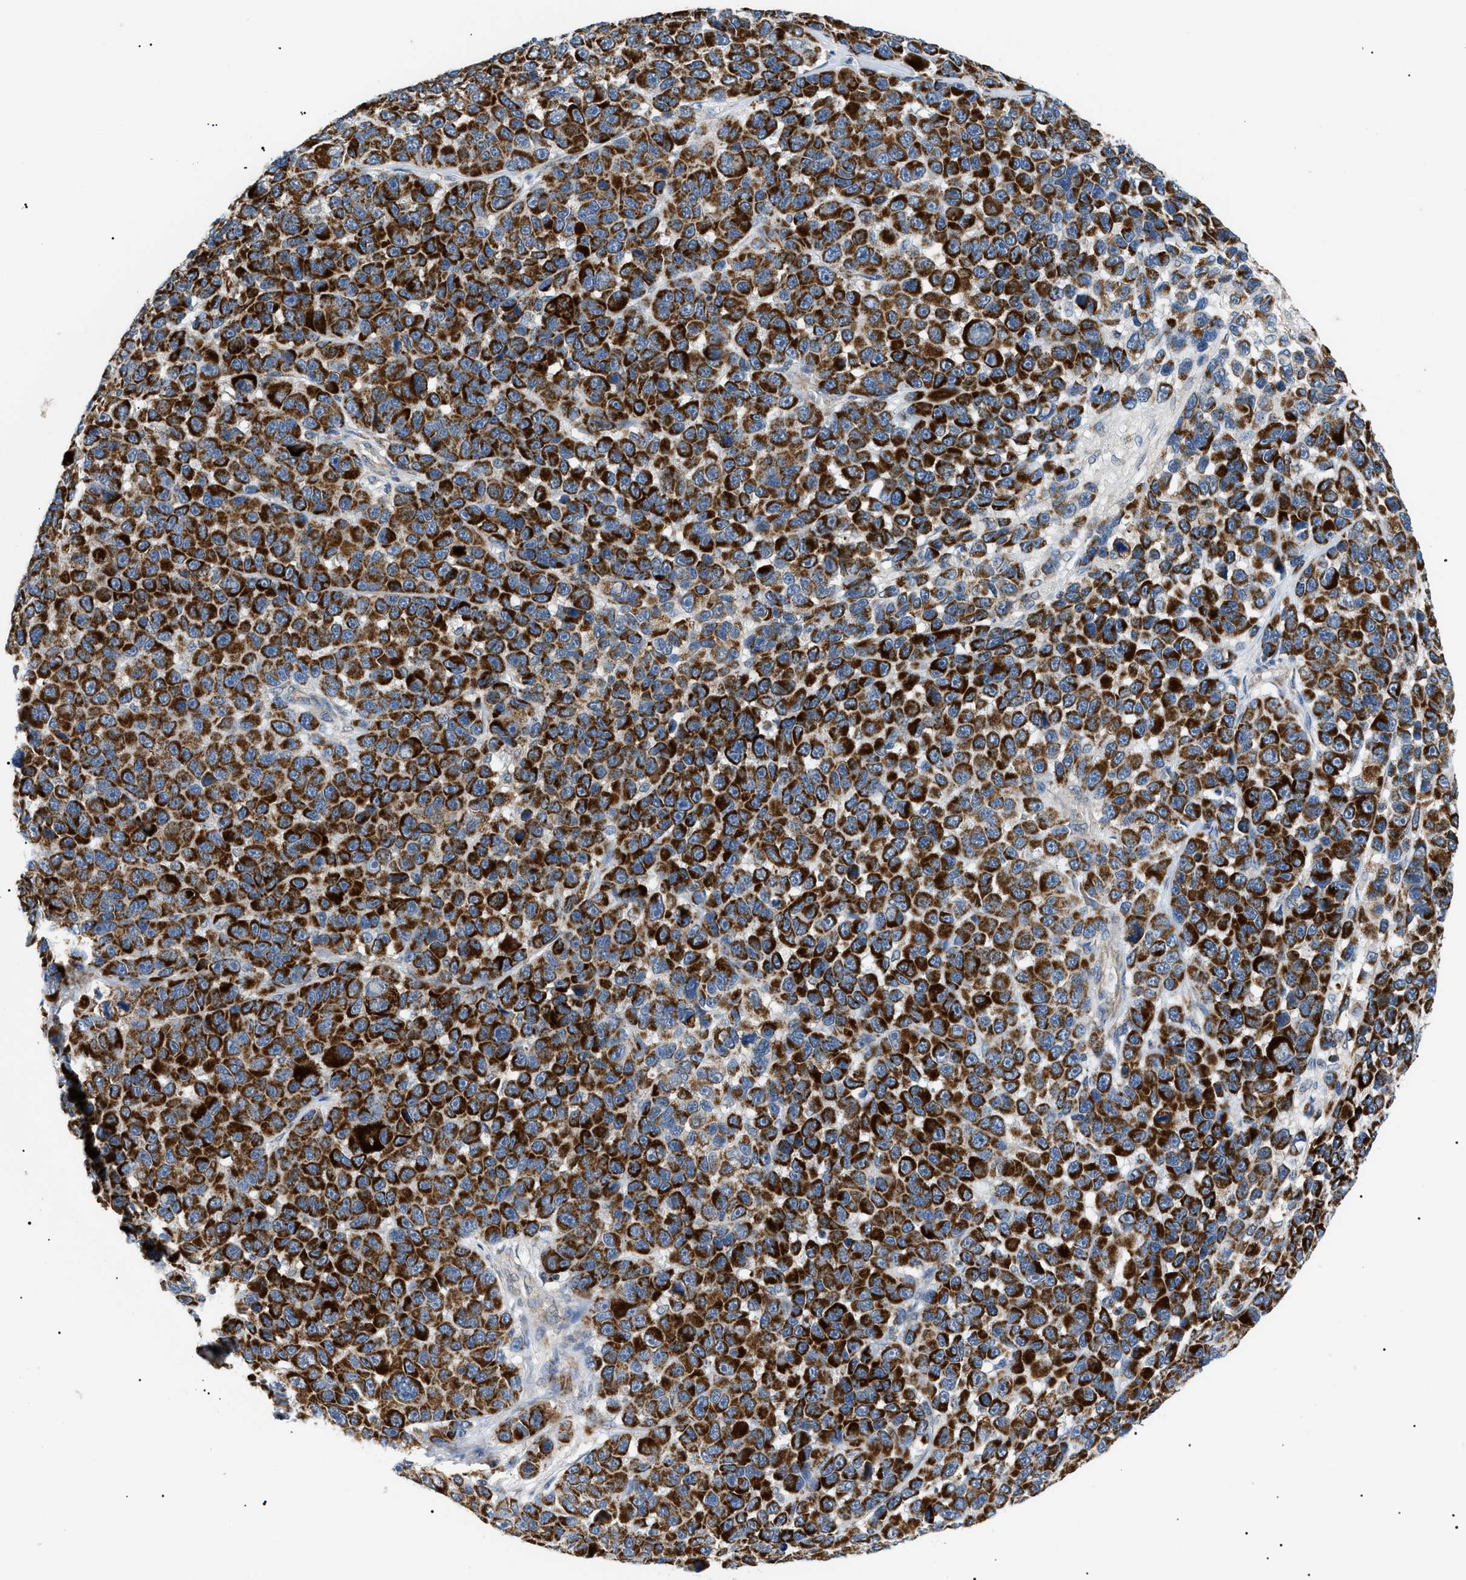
{"staining": {"intensity": "strong", "quantity": ">75%", "location": "cytoplasmic/membranous"}, "tissue": "melanoma", "cell_type": "Tumor cells", "image_type": "cancer", "snomed": [{"axis": "morphology", "description": "Malignant melanoma, NOS"}, {"axis": "topography", "description": "Skin"}], "caption": "Immunohistochemistry (IHC) of melanoma reveals high levels of strong cytoplasmic/membranous staining in approximately >75% of tumor cells.", "gene": "TOMM6", "patient": {"sex": "male", "age": 53}}